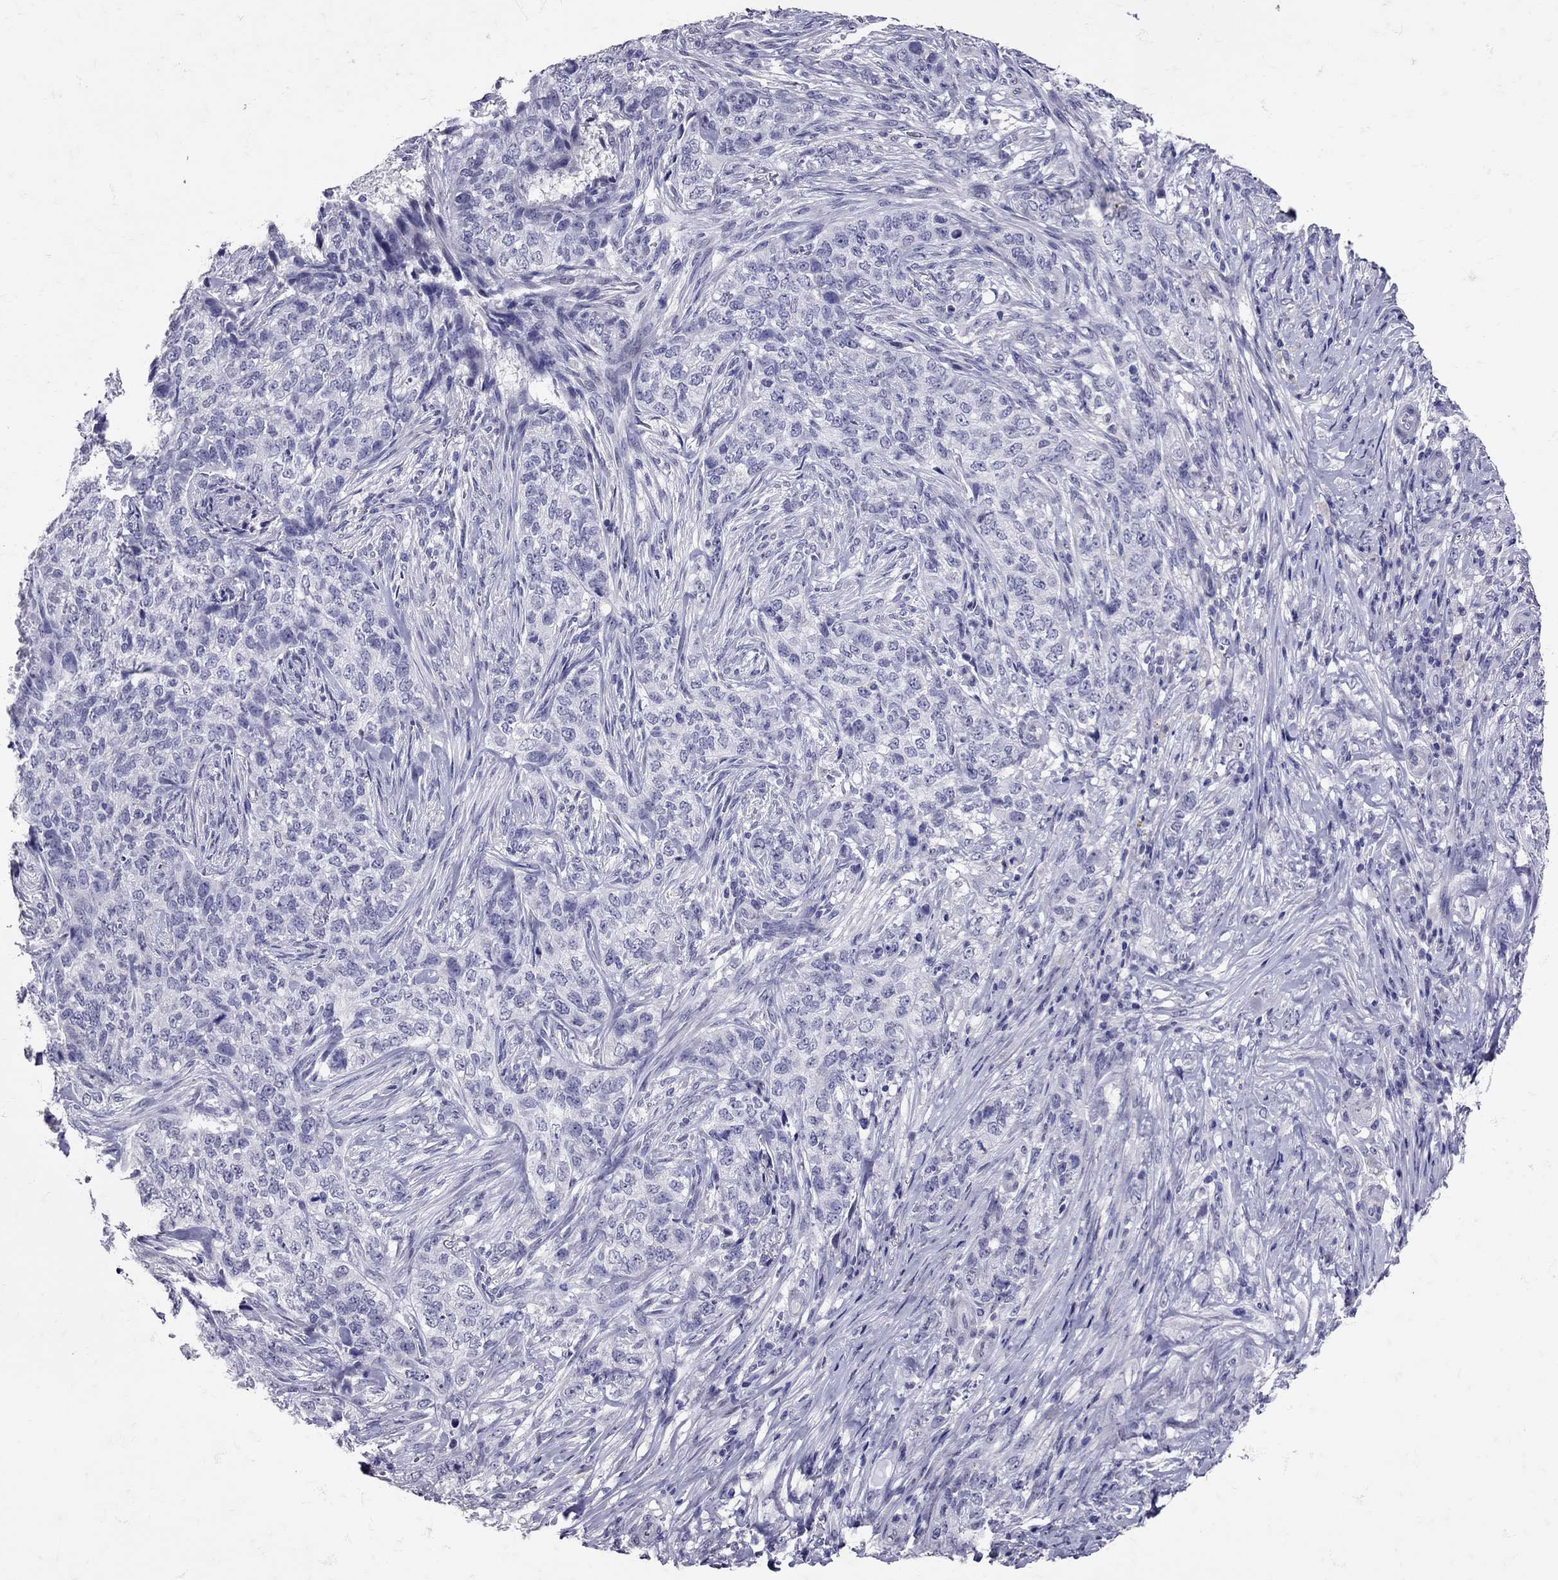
{"staining": {"intensity": "negative", "quantity": "none", "location": "none"}, "tissue": "skin cancer", "cell_type": "Tumor cells", "image_type": "cancer", "snomed": [{"axis": "morphology", "description": "Basal cell carcinoma"}, {"axis": "topography", "description": "Skin"}], "caption": "IHC image of neoplastic tissue: human skin basal cell carcinoma stained with DAB (3,3'-diaminobenzidine) shows no significant protein expression in tumor cells. (DAB (3,3'-diaminobenzidine) immunohistochemistry with hematoxylin counter stain).", "gene": "SST", "patient": {"sex": "female", "age": 69}}